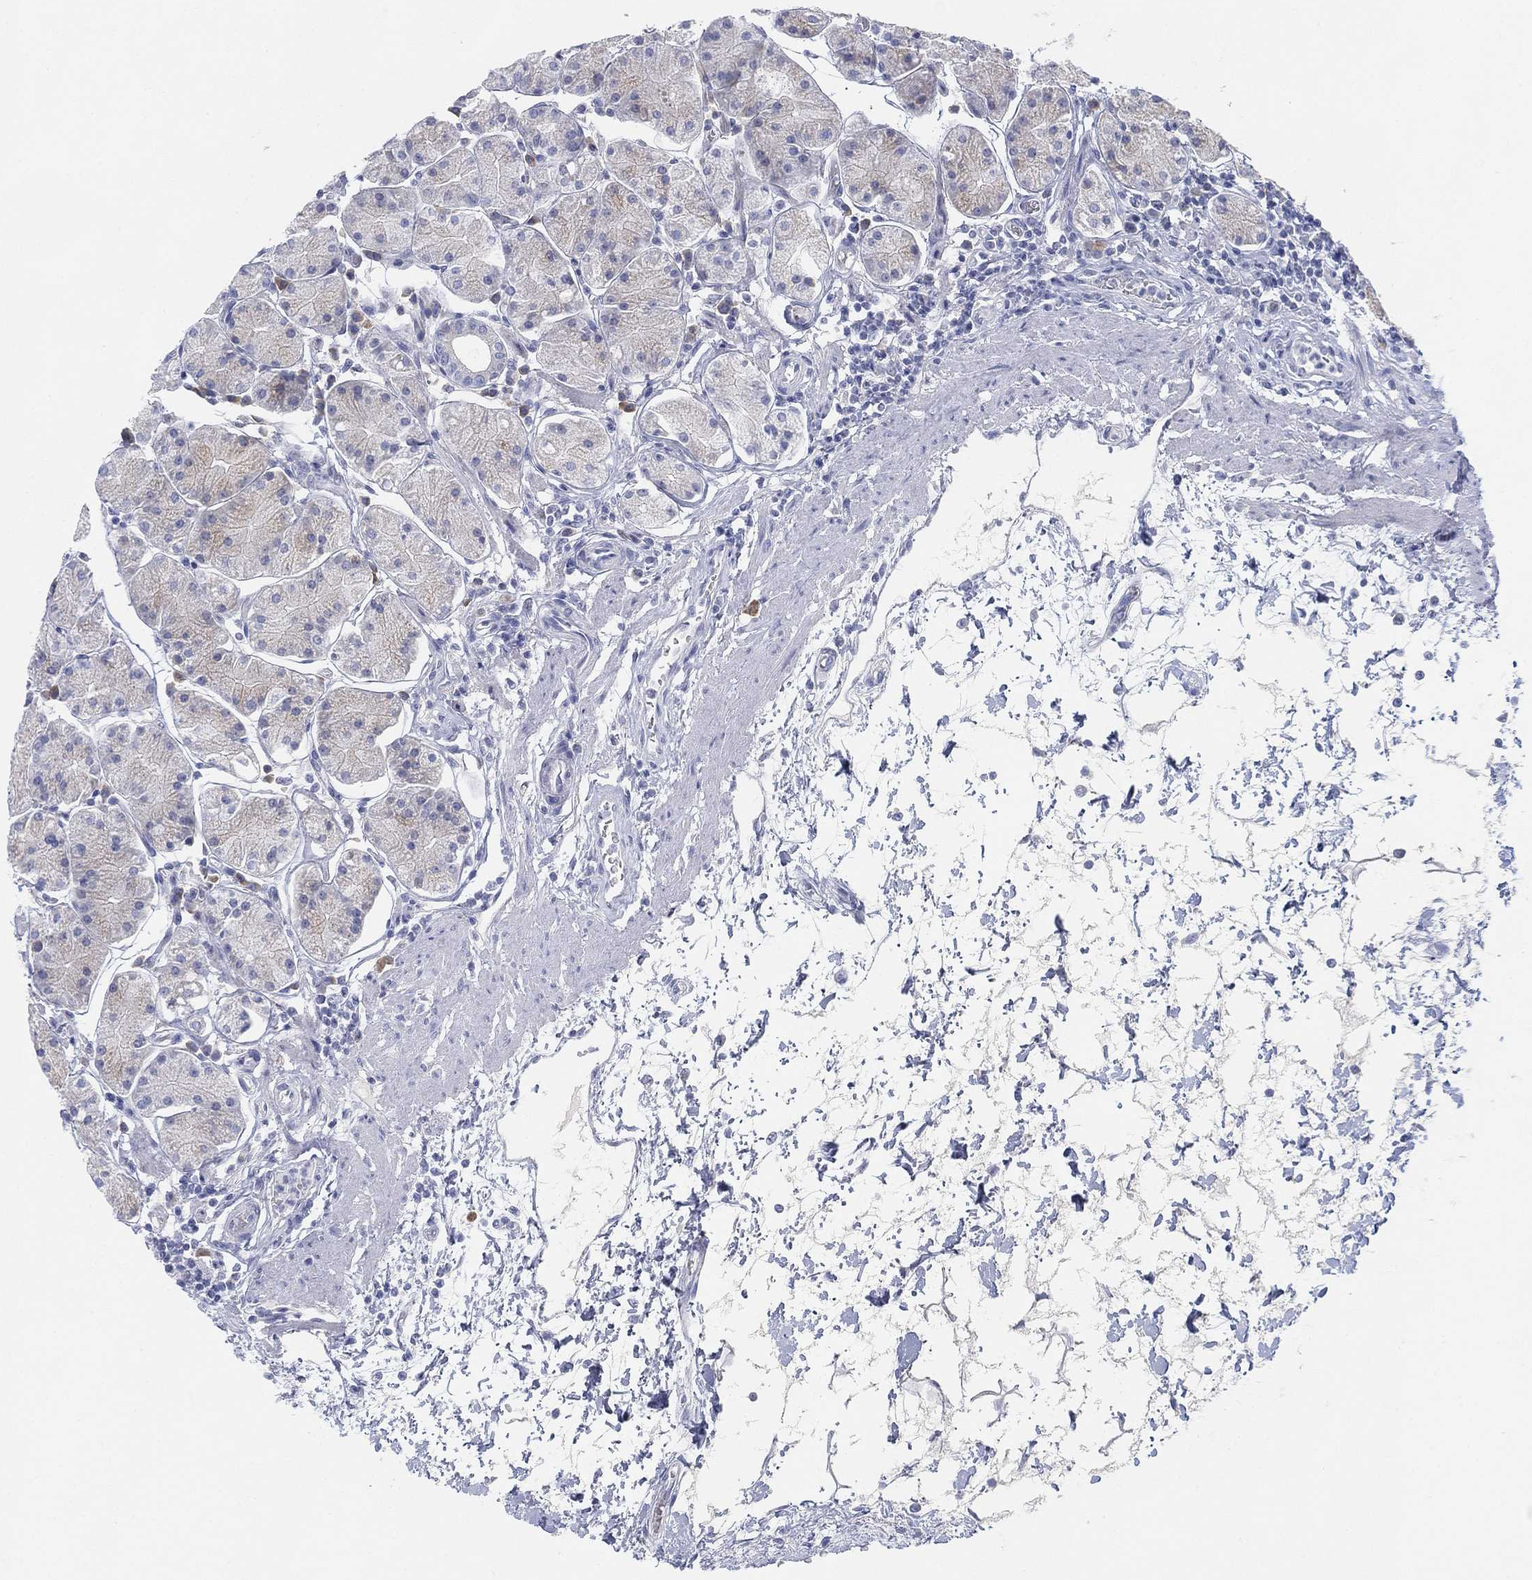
{"staining": {"intensity": "weak", "quantity": "<25%", "location": "cytoplasmic/membranous"}, "tissue": "stomach", "cell_type": "Glandular cells", "image_type": "normal", "snomed": [{"axis": "morphology", "description": "Normal tissue, NOS"}, {"axis": "topography", "description": "Stomach"}], "caption": "Immunohistochemical staining of normal stomach demonstrates no significant expression in glandular cells. (Stains: DAB (3,3'-diaminobenzidine) immunohistochemistry with hematoxylin counter stain, Microscopy: brightfield microscopy at high magnification).", "gene": "GCNA", "patient": {"sex": "male", "age": 54}}